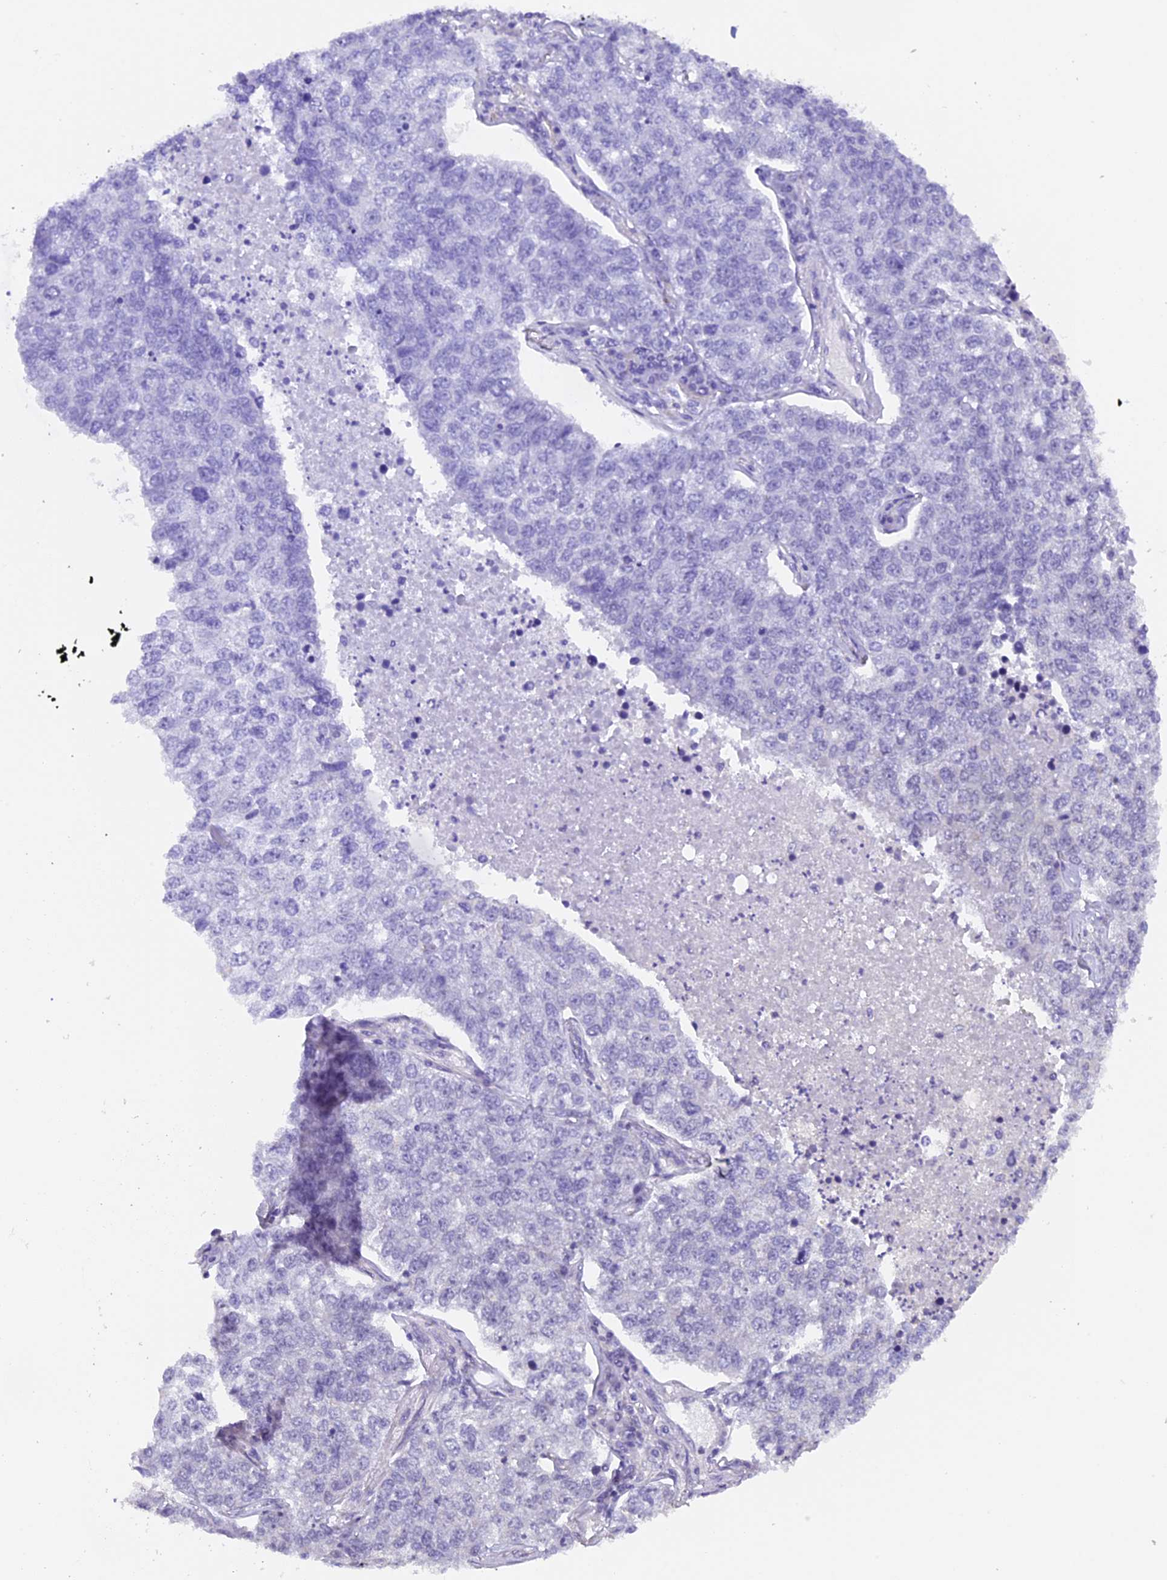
{"staining": {"intensity": "negative", "quantity": "none", "location": "none"}, "tissue": "lung cancer", "cell_type": "Tumor cells", "image_type": "cancer", "snomed": [{"axis": "morphology", "description": "Adenocarcinoma, NOS"}, {"axis": "topography", "description": "Lung"}], "caption": "DAB immunohistochemical staining of human adenocarcinoma (lung) reveals no significant positivity in tumor cells. Nuclei are stained in blue.", "gene": "GNB5", "patient": {"sex": "male", "age": 49}}